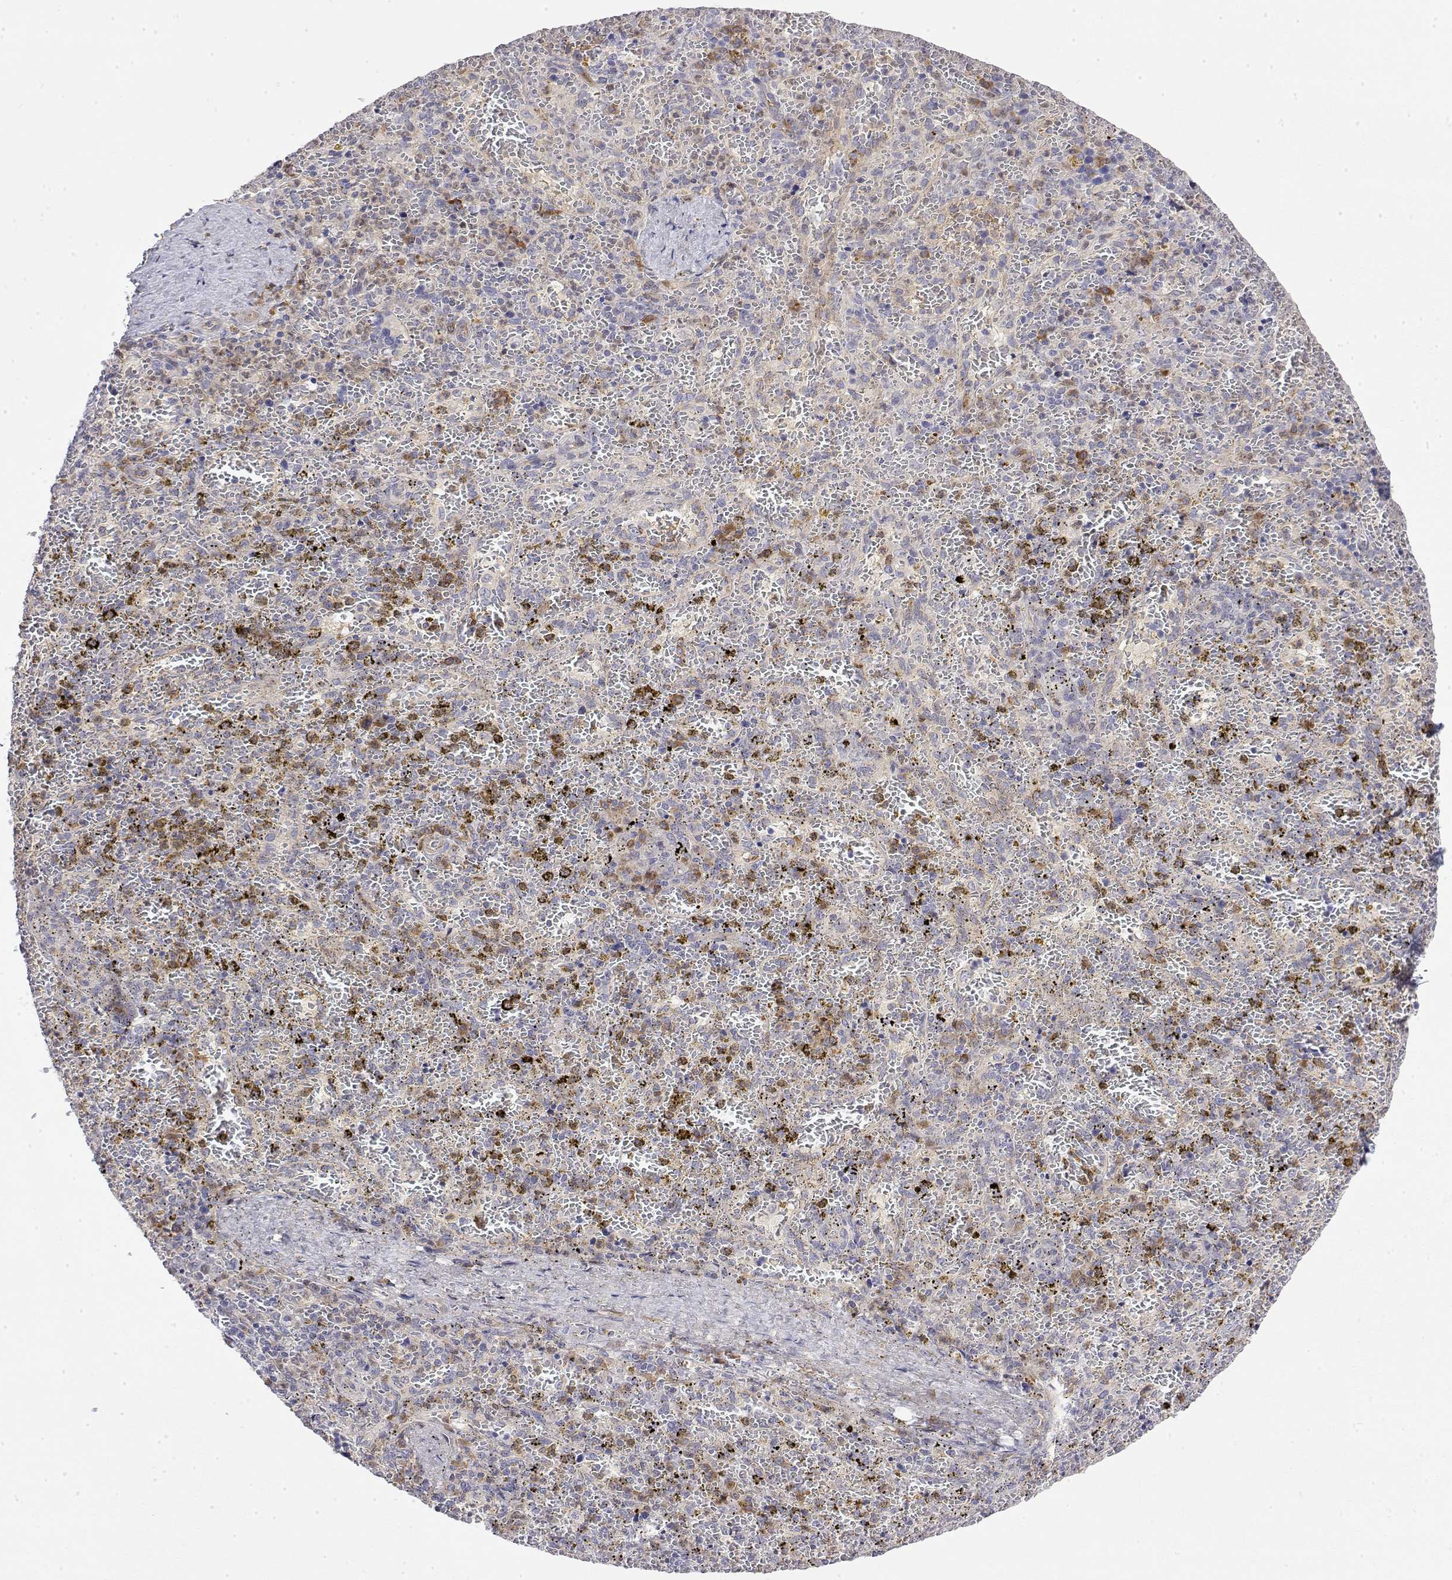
{"staining": {"intensity": "moderate", "quantity": "<25%", "location": "cytoplasmic/membranous"}, "tissue": "spleen", "cell_type": "Cells in red pulp", "image_type": "normal", "snomed": [{"axis": "morphology", "description": "Normal tissue, NOS"}, {"axis": "topography", "description": "Spleen"}], "caption": "An immunohistochemistry histopathology image of unremarkable tissue is shown. Protein staining in brown labels moderate cytoplasmic/membranous positivity in spleen within cells in red pulp. Ihc stains the protein in brown and the nuclei are stained blue.", "gene": "IGFBP4", "patient": {"sex": "female", "age": 50}}